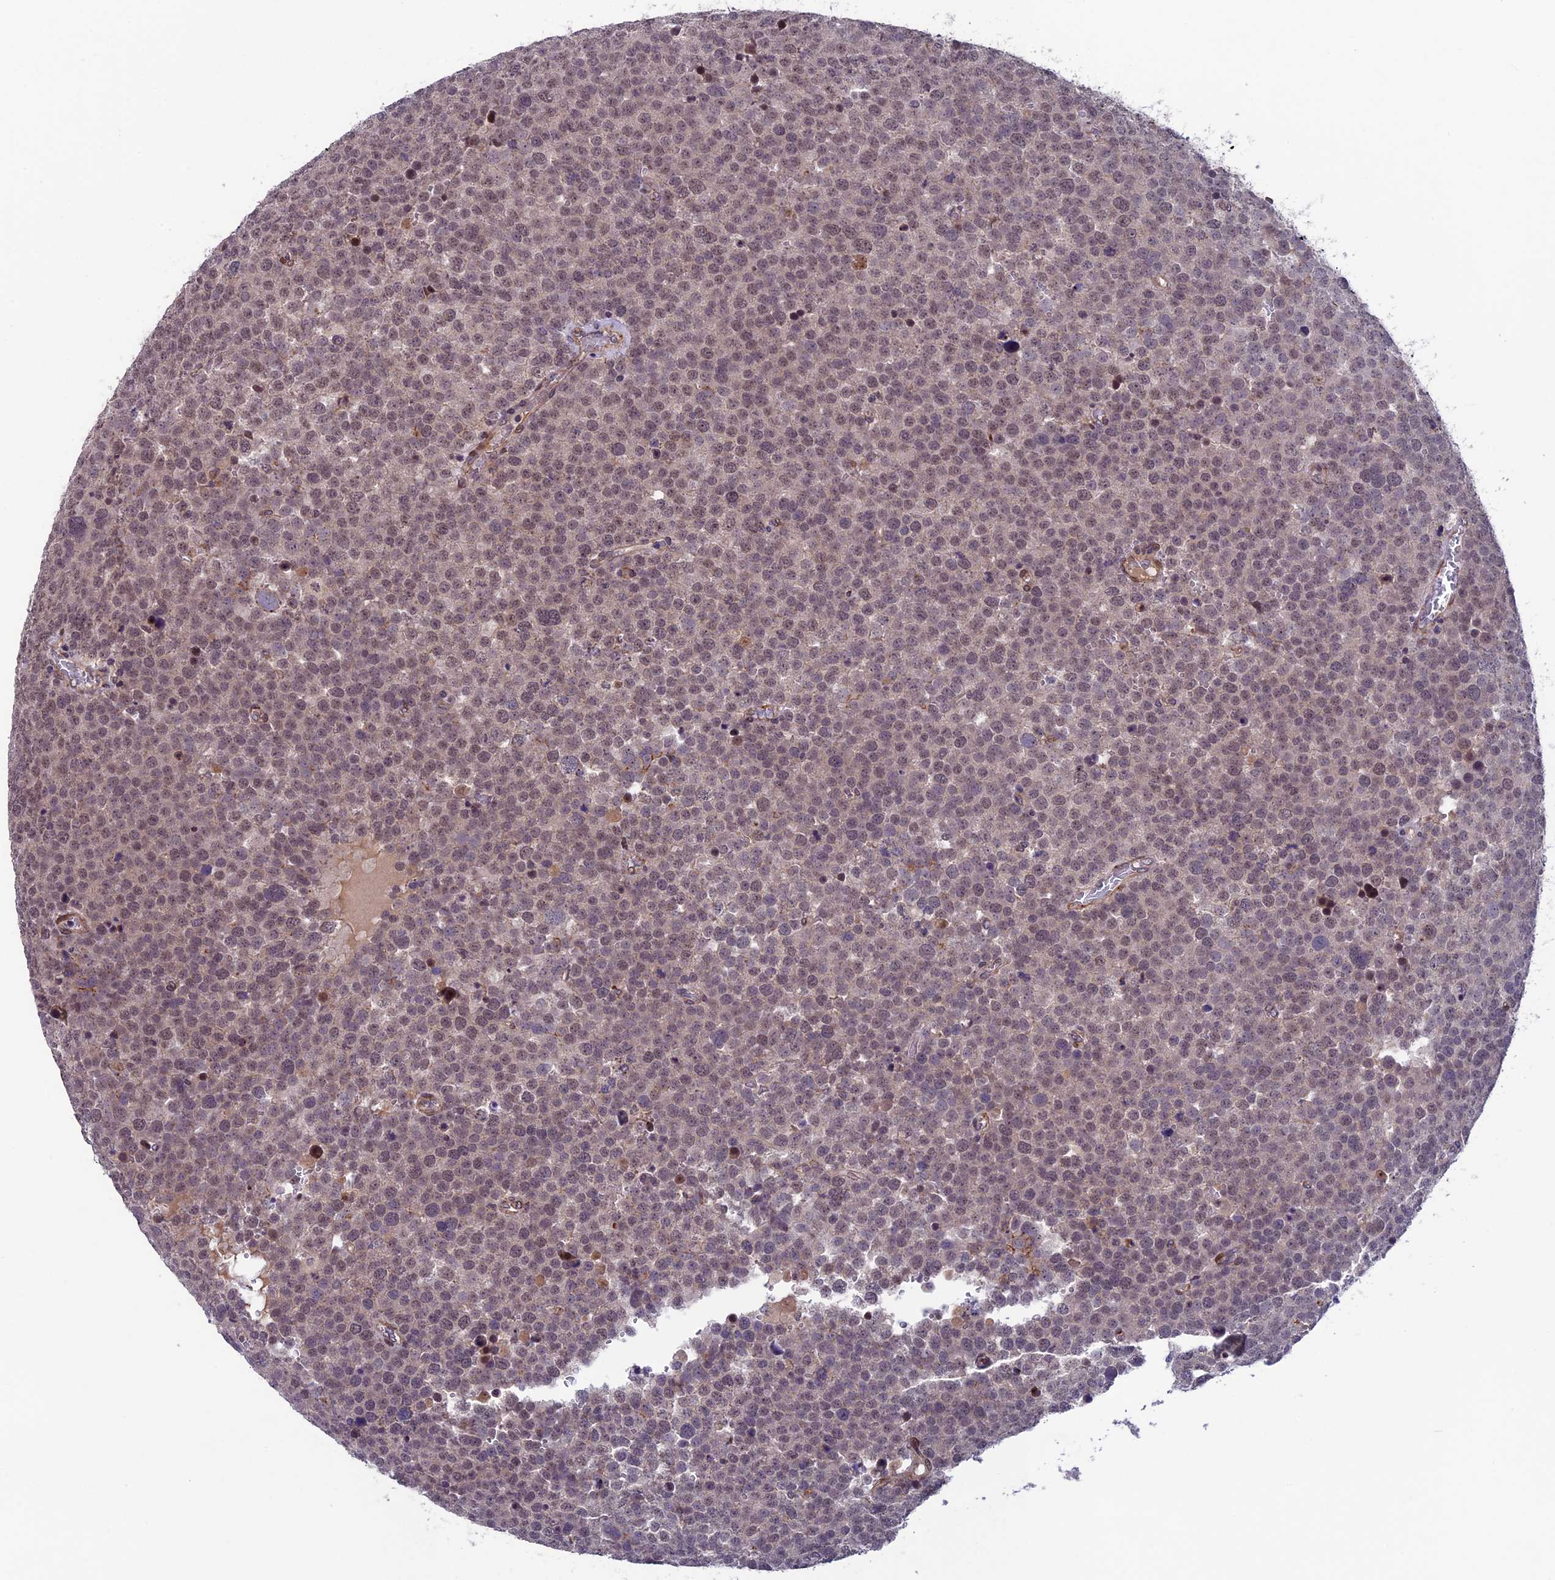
{"staining": {"intensity": "weak", "quantity": "<25%", "location": "cytoplasmic/membranous,nuclear"}, "tissue": "testis cancer", "cell_type": "Tumor cells", "image_type": "cancer", "snomed": [{"axis": "morphology", "description": "Seminoma, NOS"}, {"axis": "topography", "description": "Testis"}], "caption": "This is a histopathology image of IHC staining of testis seminoma, which shows no staining in tumor cells.", "gene": "SIPA1L3", "patient": {"sex": "male", "age": 71}}